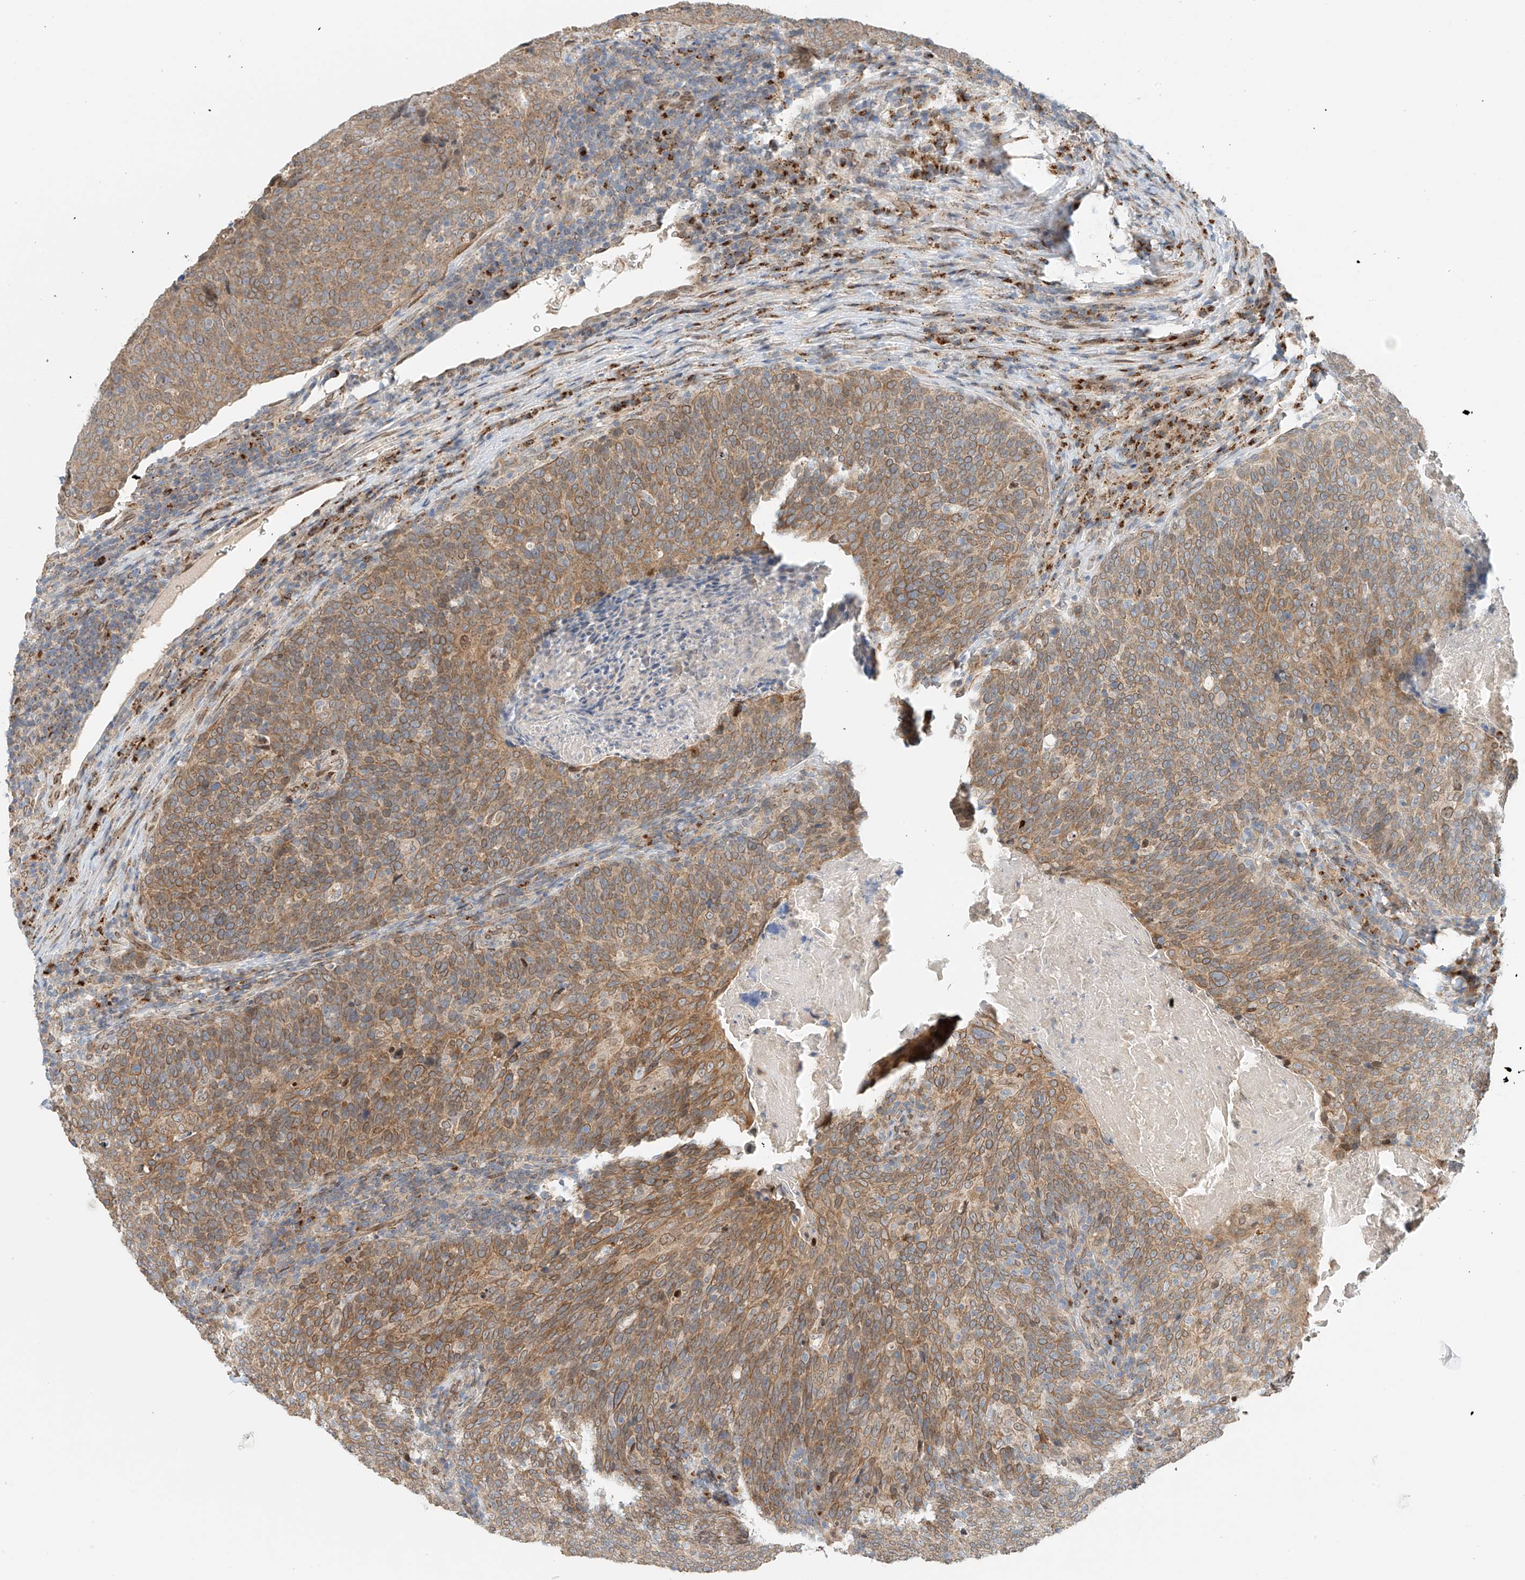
{"staining": {"intensity": "moderate", "quantity": ">75%", "location": "cytoplasmic/membranous"}, "tissue": "head and neck cancer", "cell_type": "Tumor cells", "image_type": "cancer", "snomed": [{"axis": "morphology", "description": "Squamous cell carcinoma, NOS"}, {"axis": "morphology", "description": "Squamous cell carcinoma, metastatic, NOS"}, {"axis": "topography", "description": "Lymph node"}, {"axis": "topography", "description": "Head-Neck"}], "caption": "Tumor cells display moderate cytoplasmic/membranous positivity in about >75% of cells in head and neck cancer (metastatic squamous cell carcinoma).", "gene": "STARD9", "patient": {"sex": "male", "age": 62}}